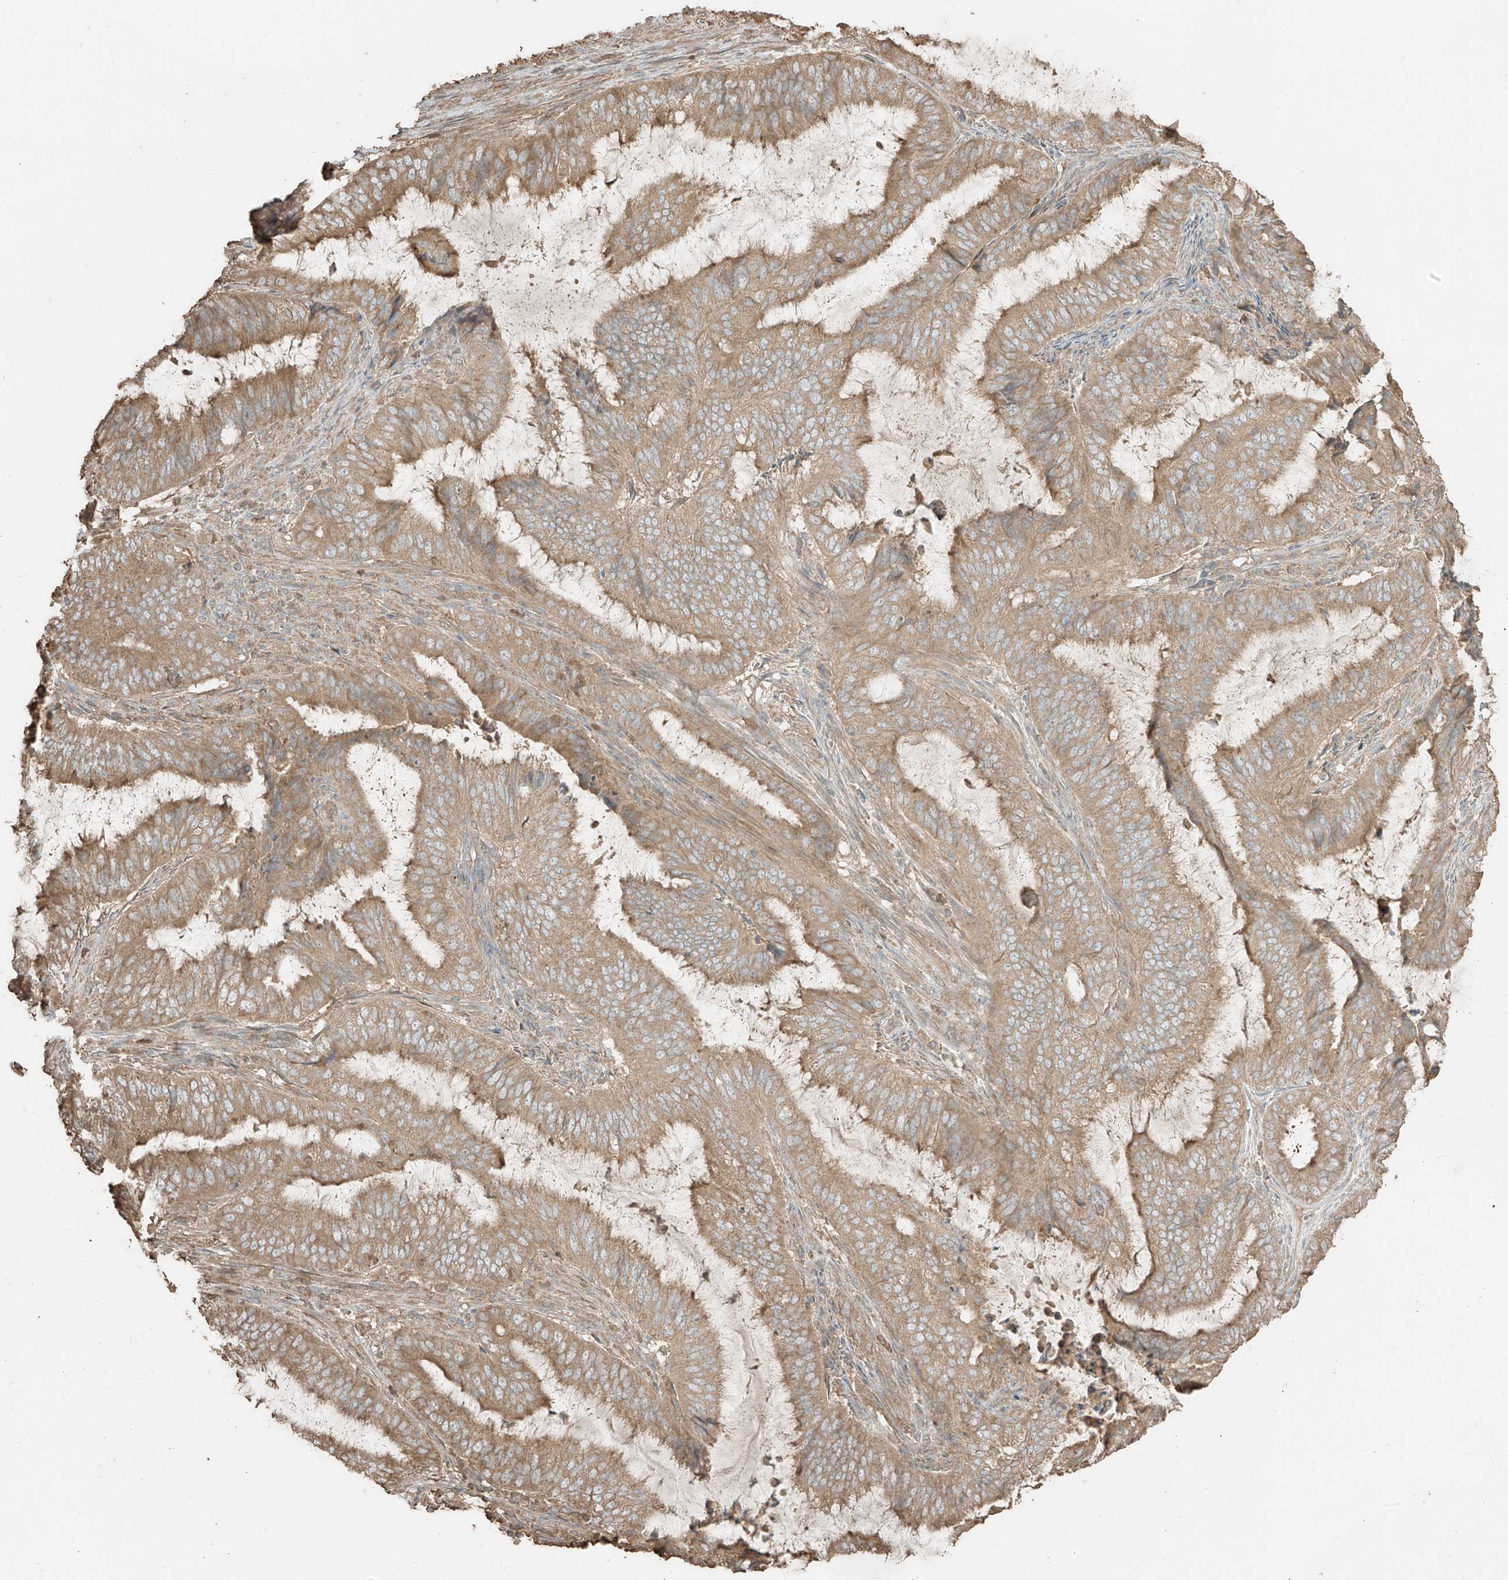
{"staining": {"intensity": "moderate", "quantity": "25%-75%", "location": "cytoplasmic/membranous"}, "tissue": "endometrial cancer", "cell_type": "Tumor cells", "image_type": "cancer", "snomed": [{"axis": "morphology", "description": "Adenocarcinoma, NOS"}, {"axis": "topography", "description": "Endometrium"}], "caption": "This is an image of immunohistochemistry staining of endometrial cancer, which shows moderate positivity in the cytoplasmic/membranous of tumor cells.", "gene": "RFTN2", "patient": {"sex": "female", "age": 51}}